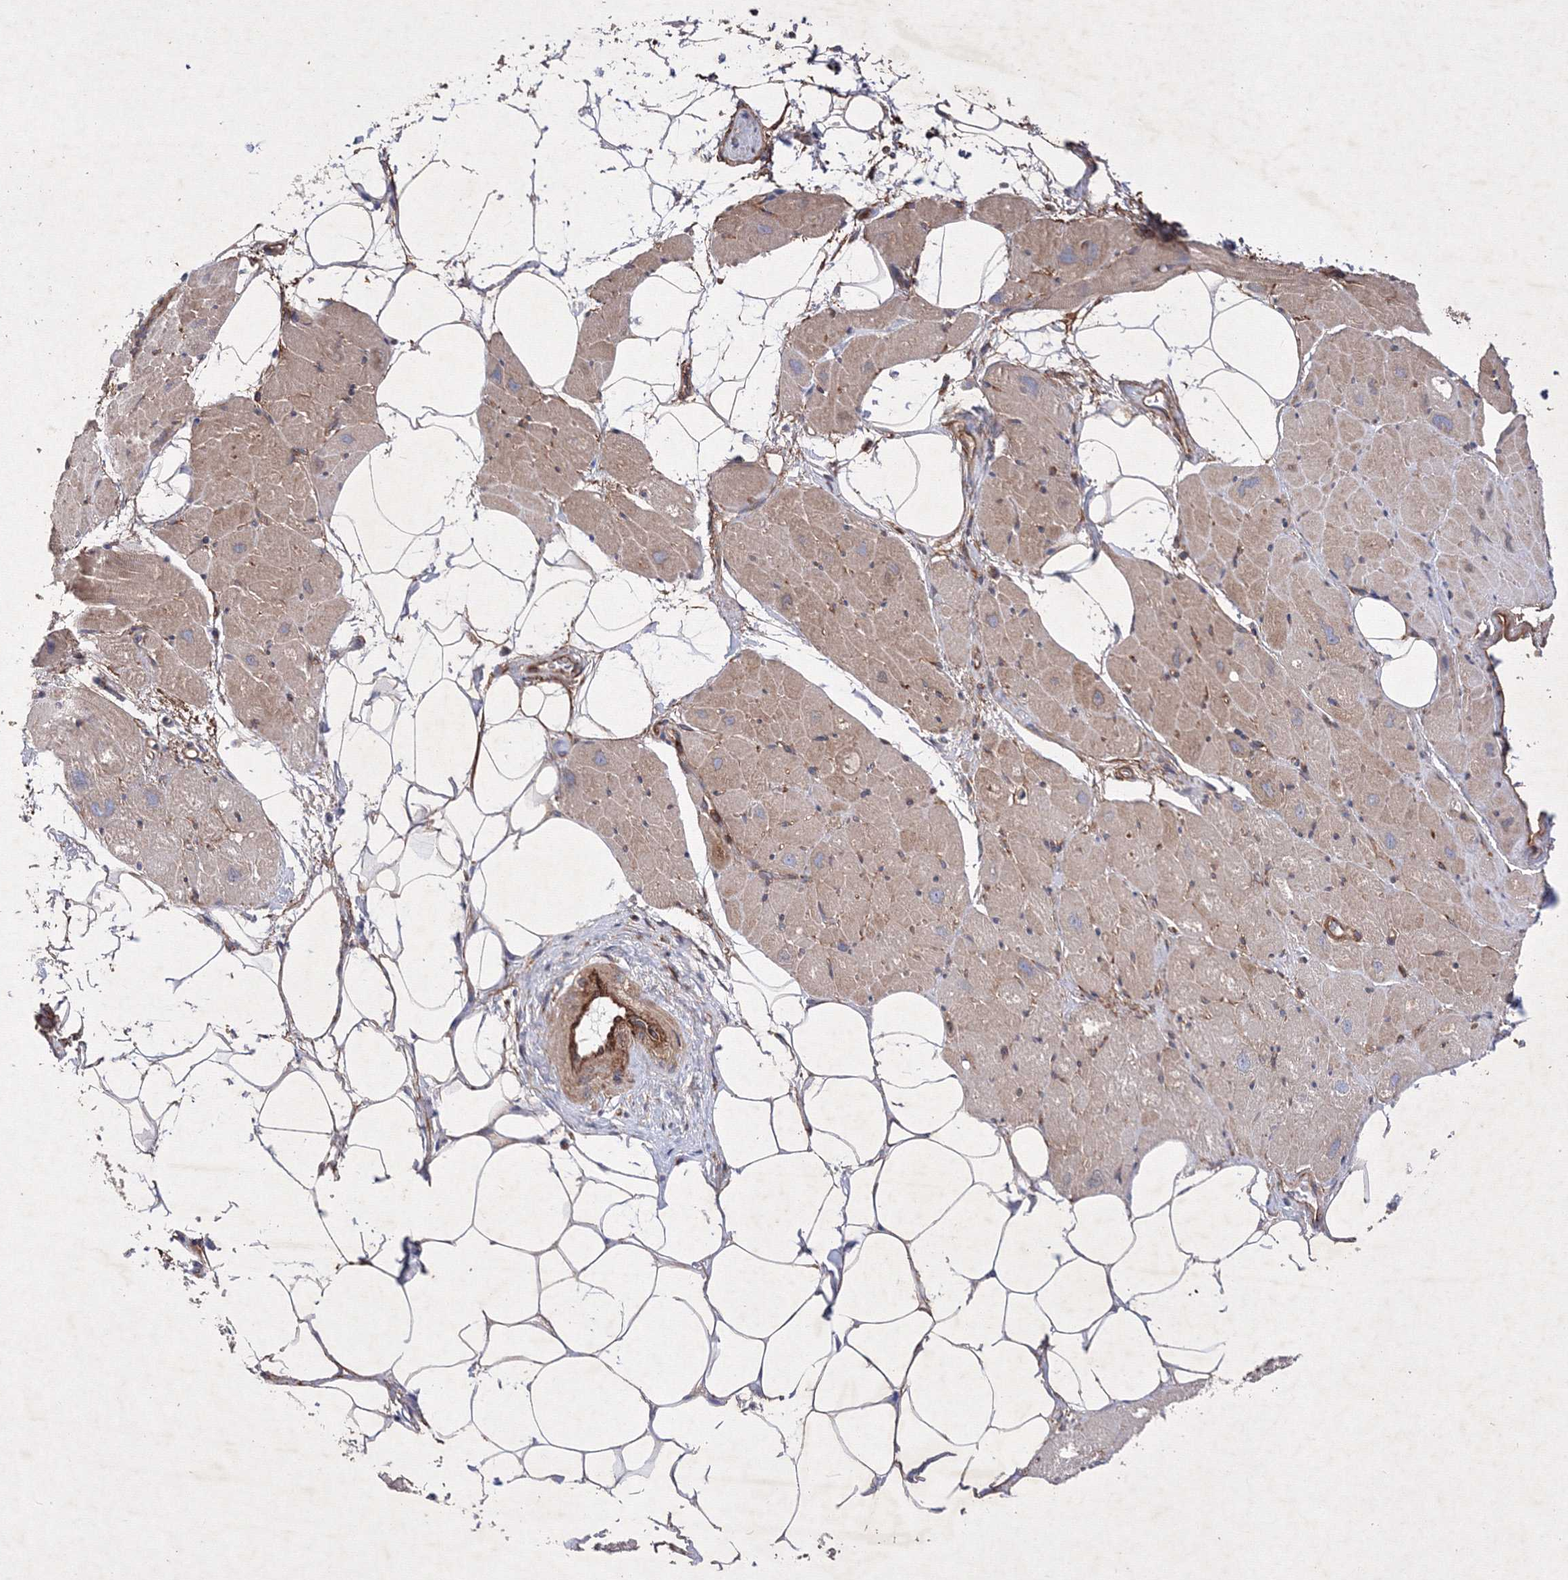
{"staining": {"intensity": "weak", "quantity": "<25%", "location": "cytoplasmic/membranous"}, "tissue": "heart muscle", "cell_type": "Cardiomyocytes", "image_type": "normal", "snomed": [{"axis": "morphology", "description": "Normal tissue, NOS"}, {"axis": "topography", "description": "Heart"}], "caption": "This is an immunohistochemistry (IHC) histopathology image of unremarkable heart muscle. There is no expression in cardiomyocytes.", "gene": "SNX18", "patient": {"sex": "male", "age": 50}}